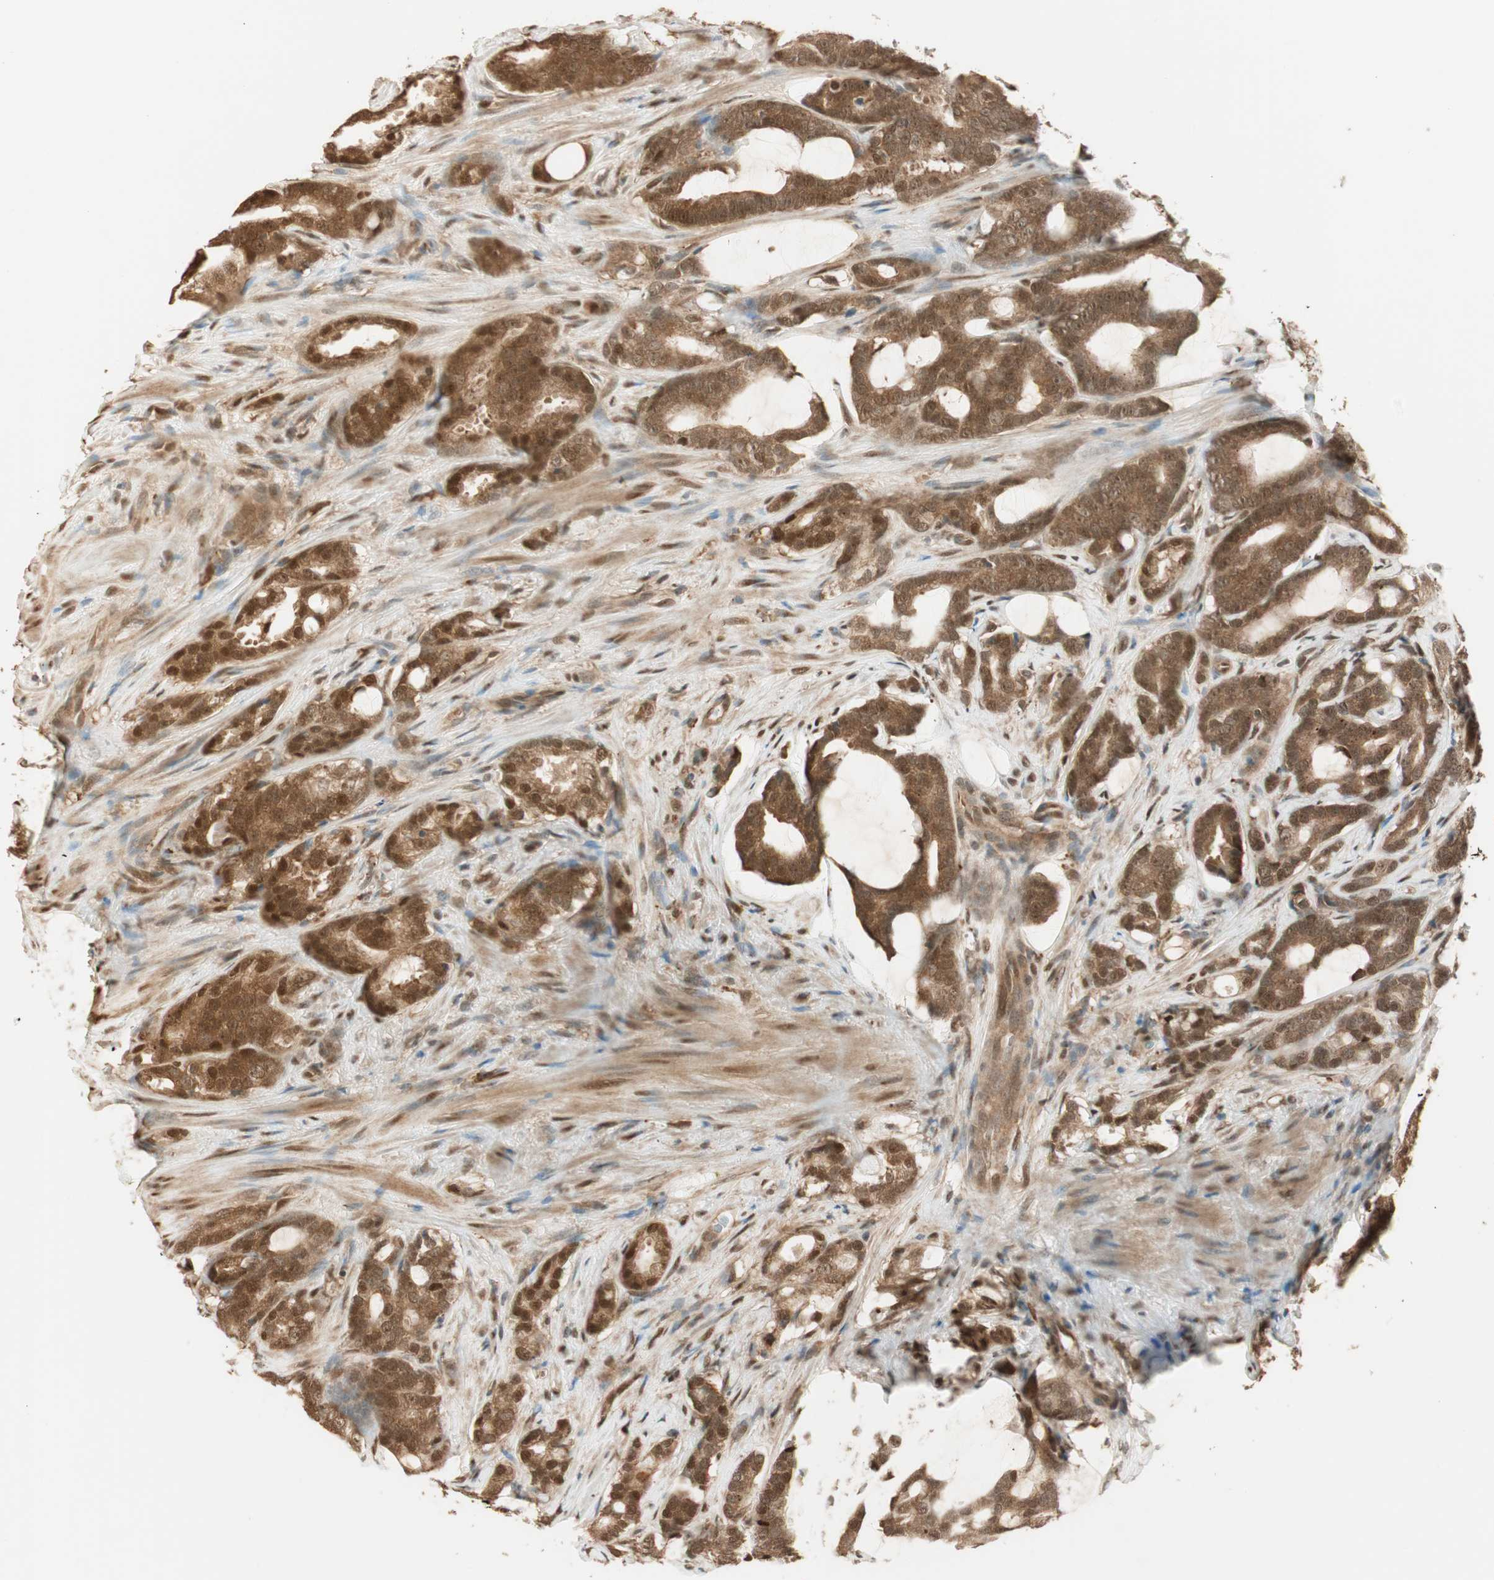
{"staining": {"intensity": "strong", "quantity": ">75%", "location": "cytoplasmic/membranous,nuclear"}, "tissue": "prostate cancer", "cell_type": "Tumor cells", "image_type": "cancer", "snomed": [{"axis": "morphology", "description": "Adenocarcinoma, Low grade"}, {"axis": "topography", "description": "Prostate"}], "caption": "Immunohistochemical staining of human prostate cancer (adenocarcinoma (low-grade)) reveals high levels of strong cytoplasmic/membranous and nuclear positivity in about >75% of tumor cells. (IHC, brightfield microscopy, high magnification).", "gene": "ZNF443", "patient": {"sex": "male", "age": 58}}